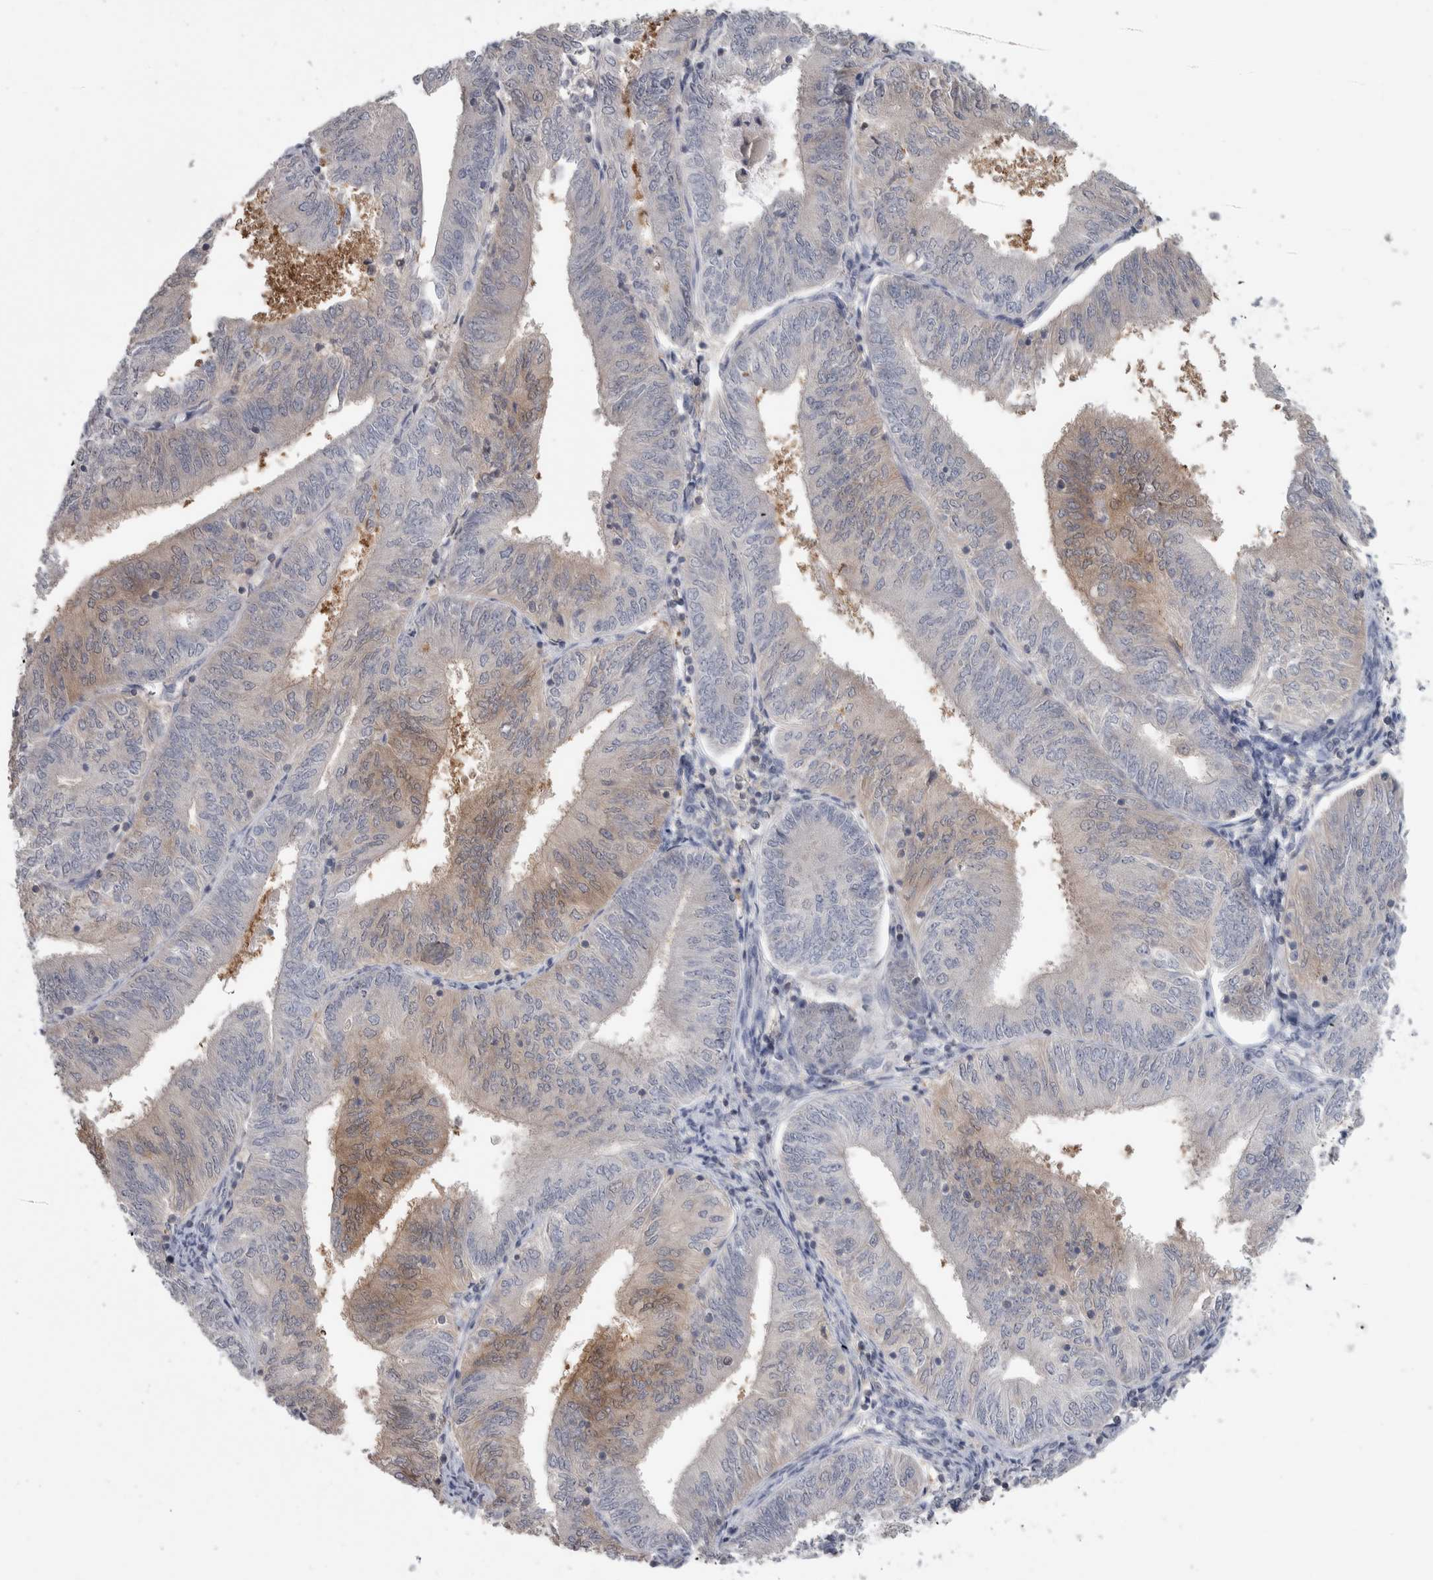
{"staining": {"intensity": "moderate", "quantity": "<25%", "location": "cytoplasmic/membranous"}, "tissue": "endometrial cancer", "cell_type": "Tumor cells", "image_type": "cancer", "snomed": [{"axis": "morphology", "description": "Adenocarcinoma, NOS"}, {"axis": "topography", "description": "Endometrium"}], "caption": "Immunohistochemistry (IHC) of endometrial adenocarcinoma displays low levels of moderate cytoplasmic/membranous staining in about <25% of tumor cells.", "gene": "HTATIP2", "patient": {"sex": "female", "age": 58}}